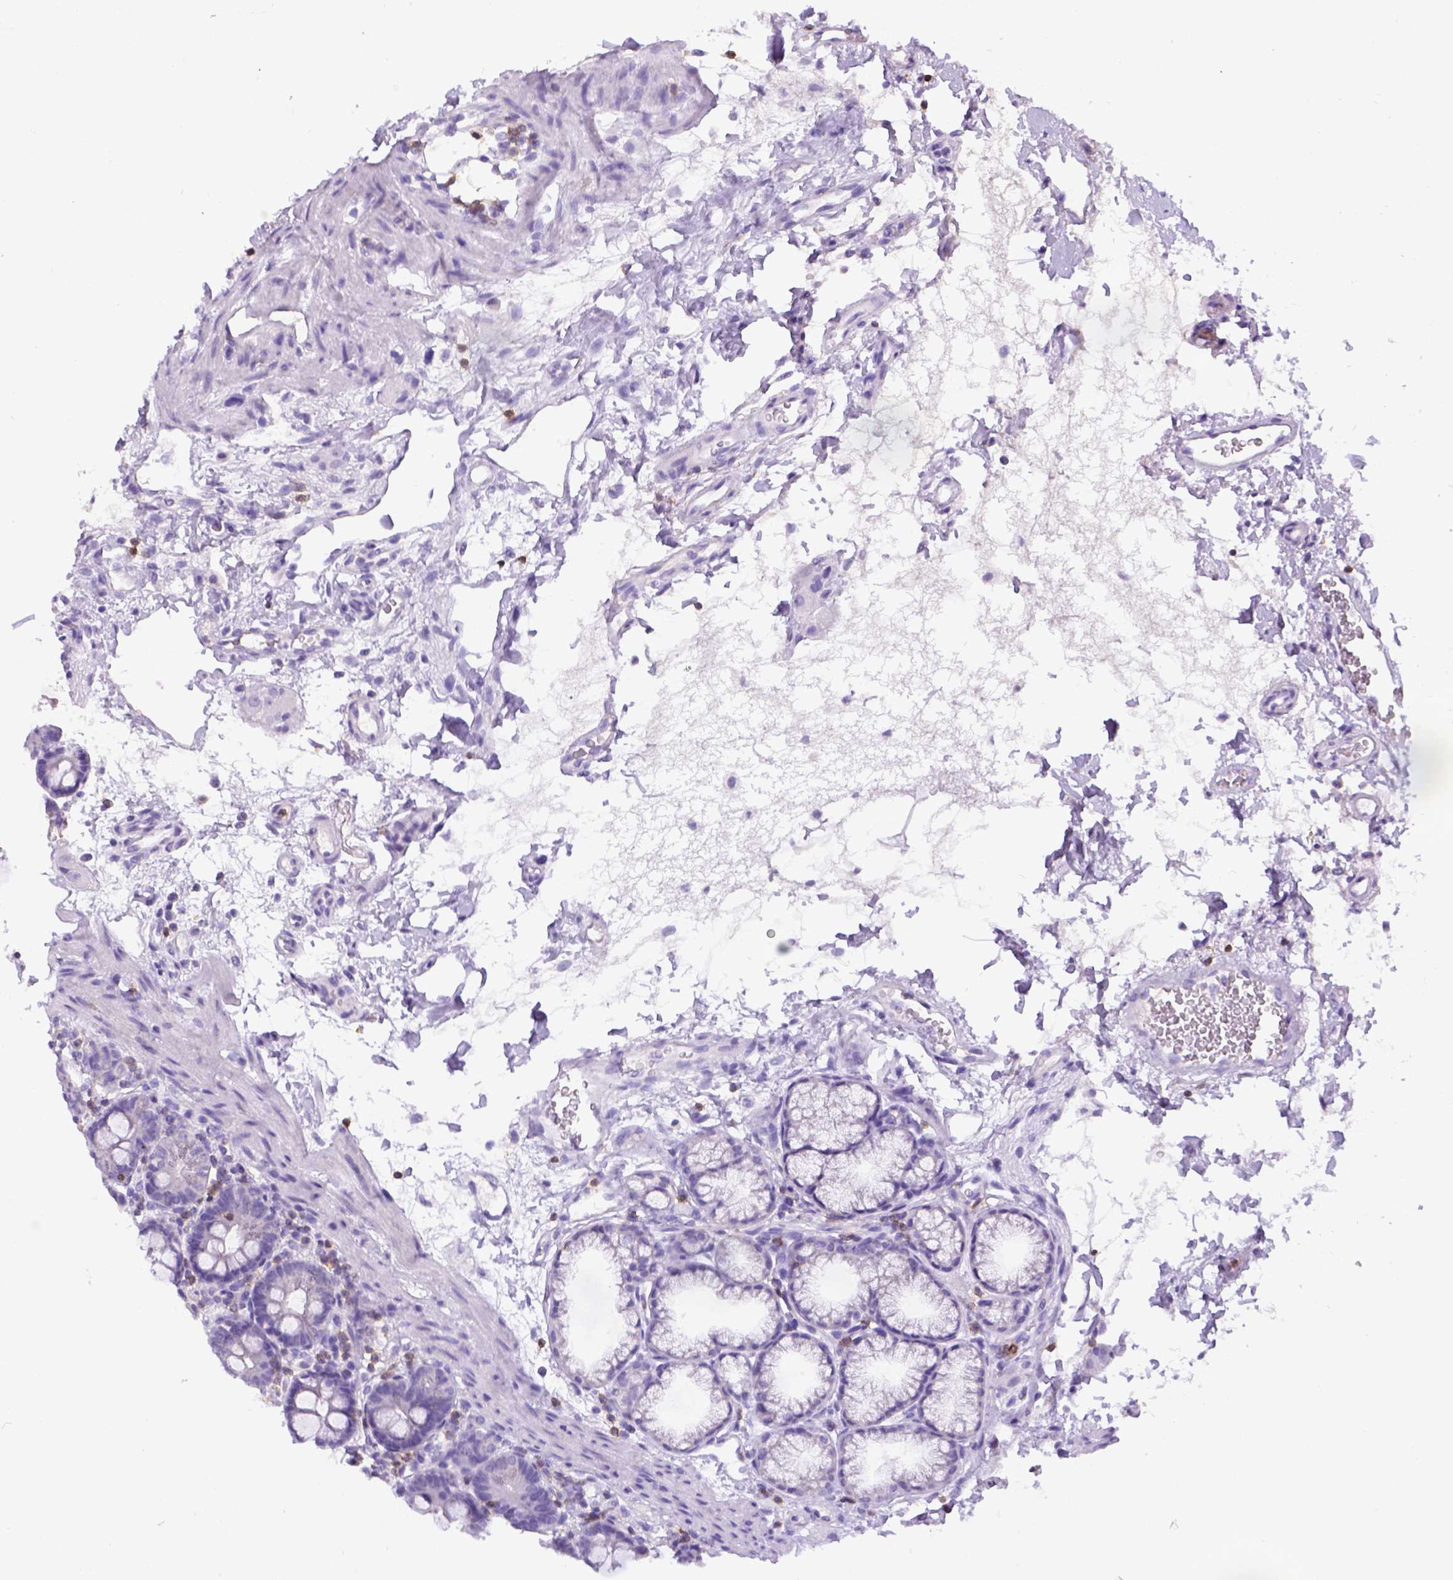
{"staining": {"intensity": "negative", "quantity": "none", "location": "none"}, "tissue": "duodenum", "cell_type": "Glandular cells", "image_type": "normal", "snomed": [{"axis": "morphology", "description": "Normal tissue, NOS"}, {"axis": "topography", "description": "Pancreas"}, {"axis": "topography", "description": "Duodenum"}], "caption": "Immunohistochemistry (IHC) image of normal duodenum stained for a protein (brown), which shows no positivity in glandular cells. (DAB immunohistochemistry visualized using brightfield microscopy, high magnification).", "gene": "CD3E", "patient": {"sex": "male", "age": 59}}